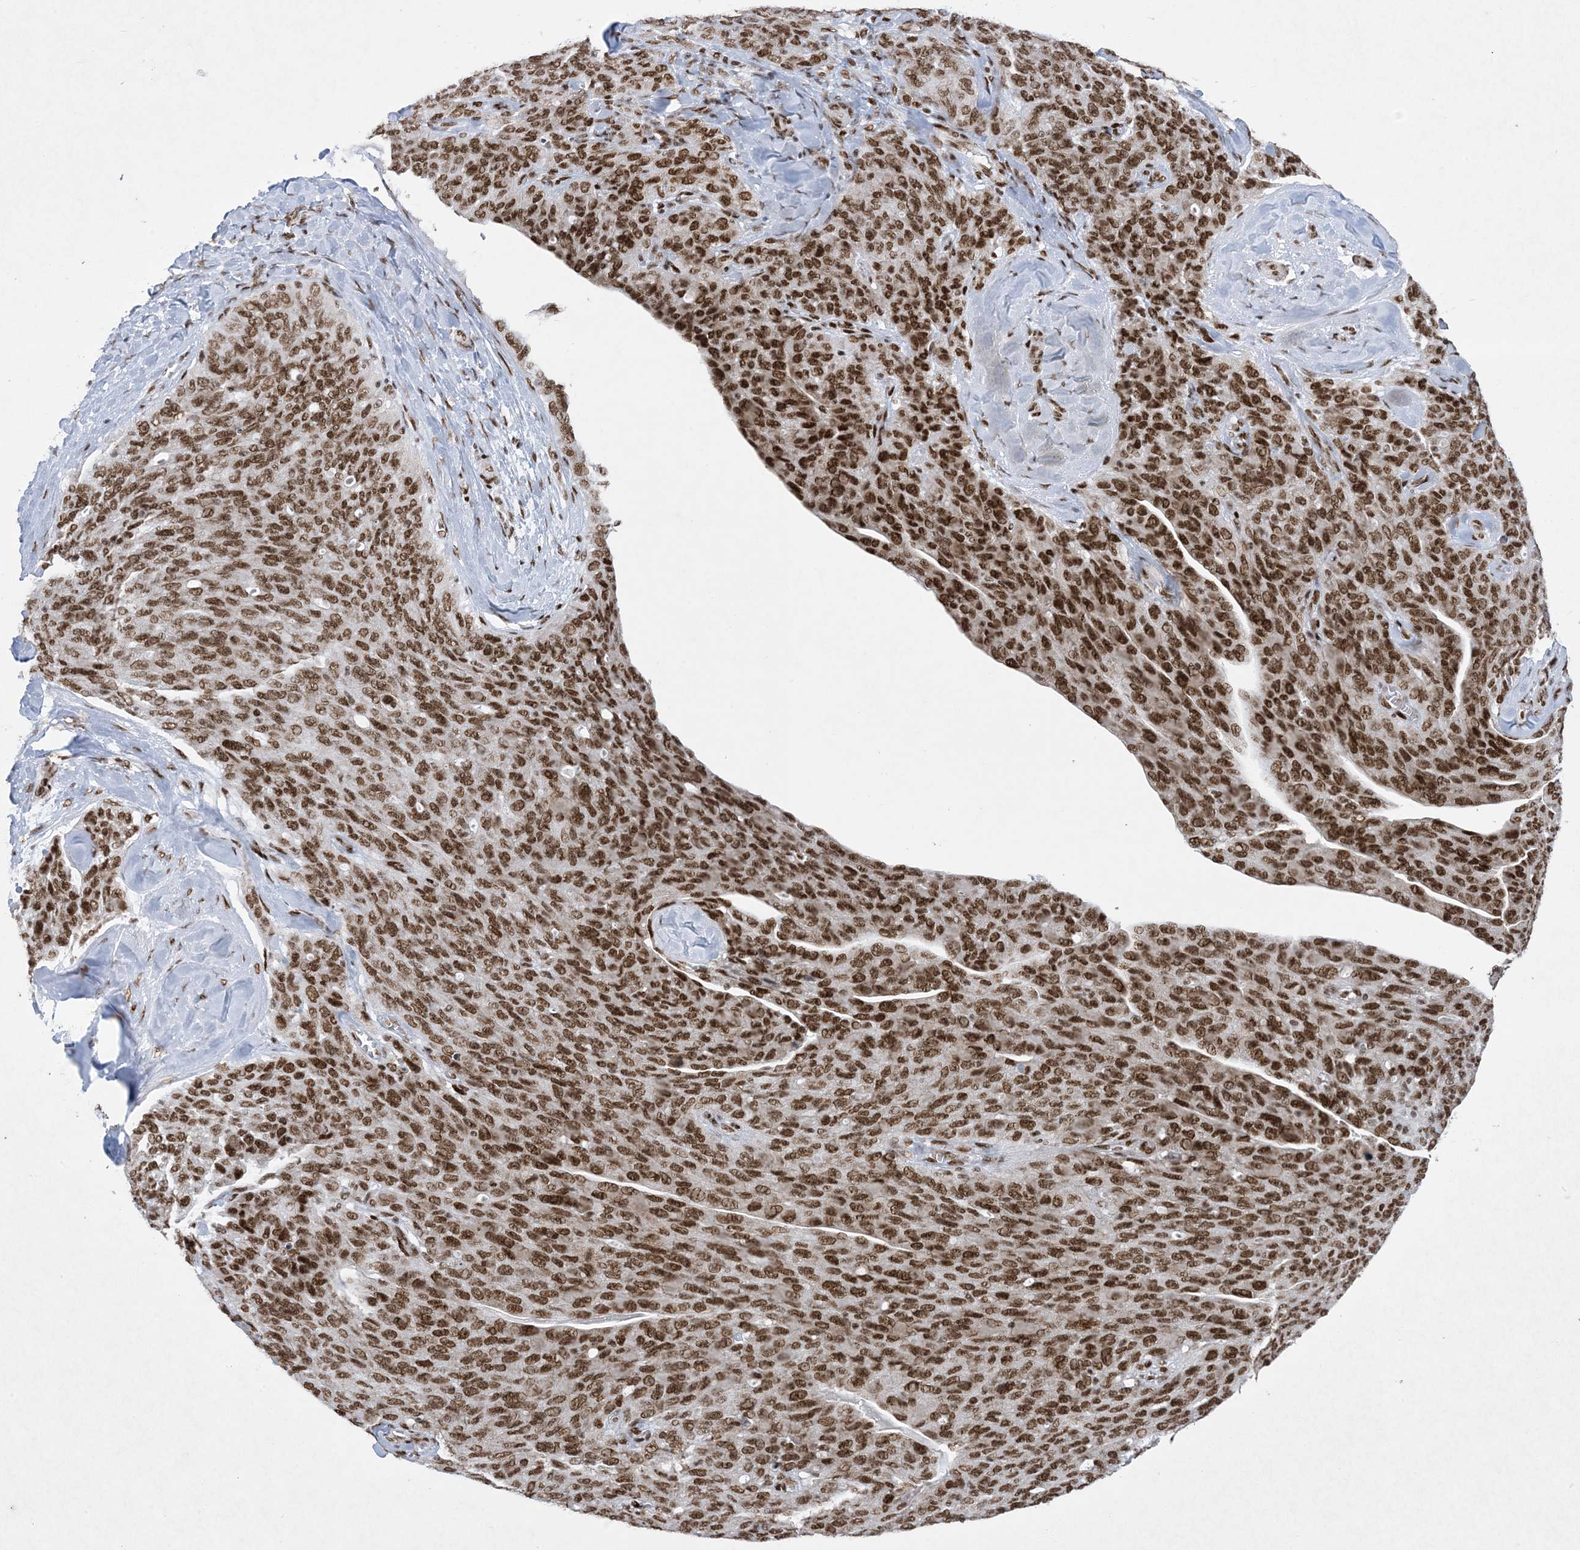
{"staining": {"intensity": "strong", "quantity": ">75%", "location": "nuclear"}, "tissue": "ovarian cancer", "cell_type": "Tumor cells", "image_type": "cancer", "snomed": [{"axis": "morphology", "description": "Carcinoma, endometroid"}, {"axis": "topography", "description": "Ovary"}], "caption": "Immunohistochemistry (IHC) (DAB) staining of human ovarian cancer (endometroid carcinoma) displays strong nuclear protein positivity in approximately >75% of tumor cells. (Stains: DAB in brown, nuclei in blue, Microscopy: brightfield microscopy at high magnification).", "gene": "PKNOX2", "patient": {"sex": "female", "age": 60}}